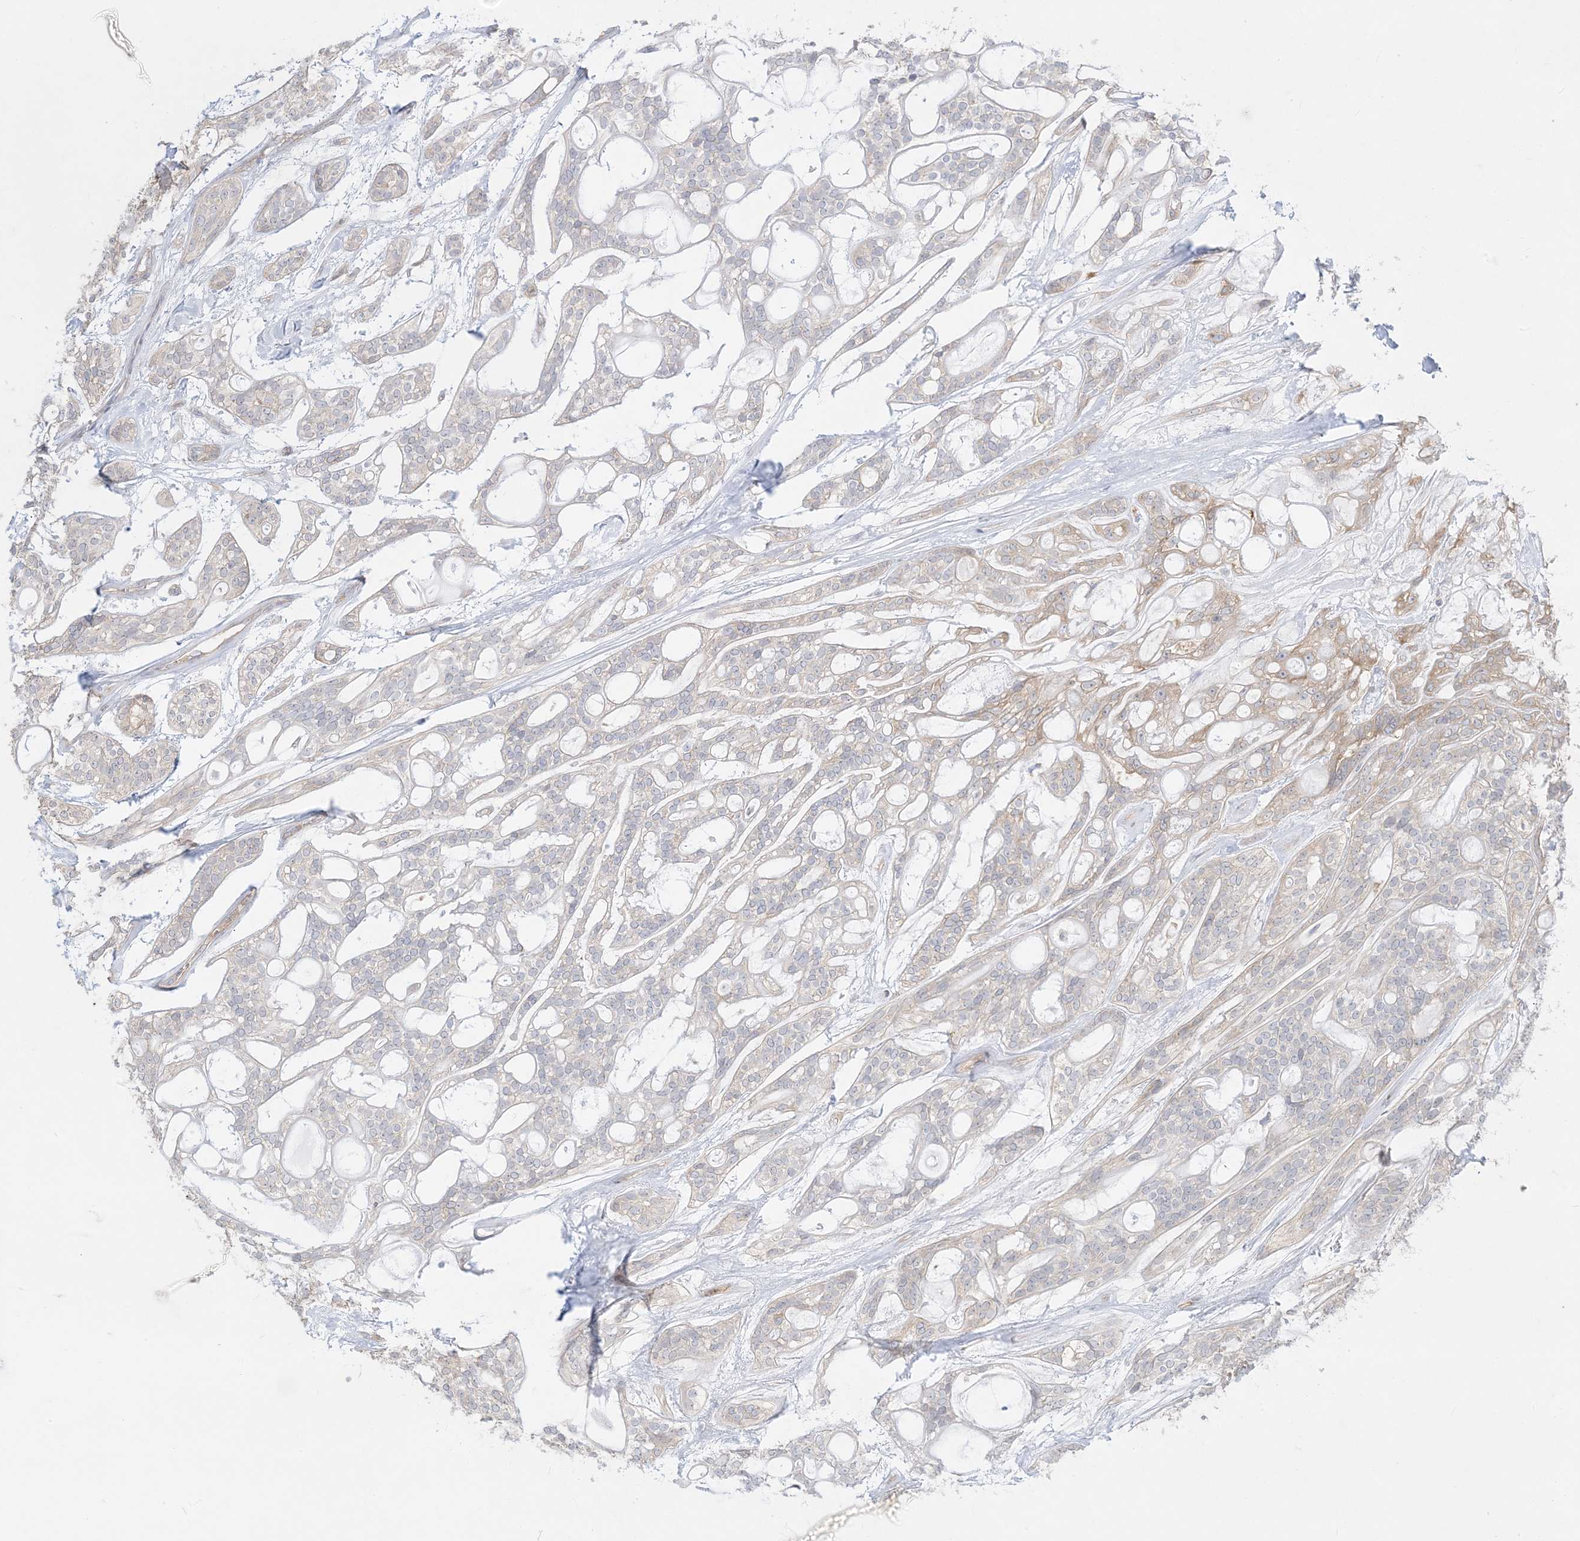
{"staining": {"intensity": "weak", "quantity": "<25%", "location": "cytoplasmic/membranous"}, "tissue": "head and neck cancer", "cell_type": "Tumor cells", "image_type": "cancer", "snomed": [{"axis": "morphology", "description": "Adenocarcinoma, NOS"}, {"axis": "topography", "description": "Head-Neck"}], "caption": "Immunohistochemistry (IHC) photomicrograph of neoplastic tissue: human head and neck adenocarcinoma stained with DAB exhibits no significant protein expression in tumor cells.", "gene": "ARHGEF9", "patient": {"sex": "male", "age": 66}}